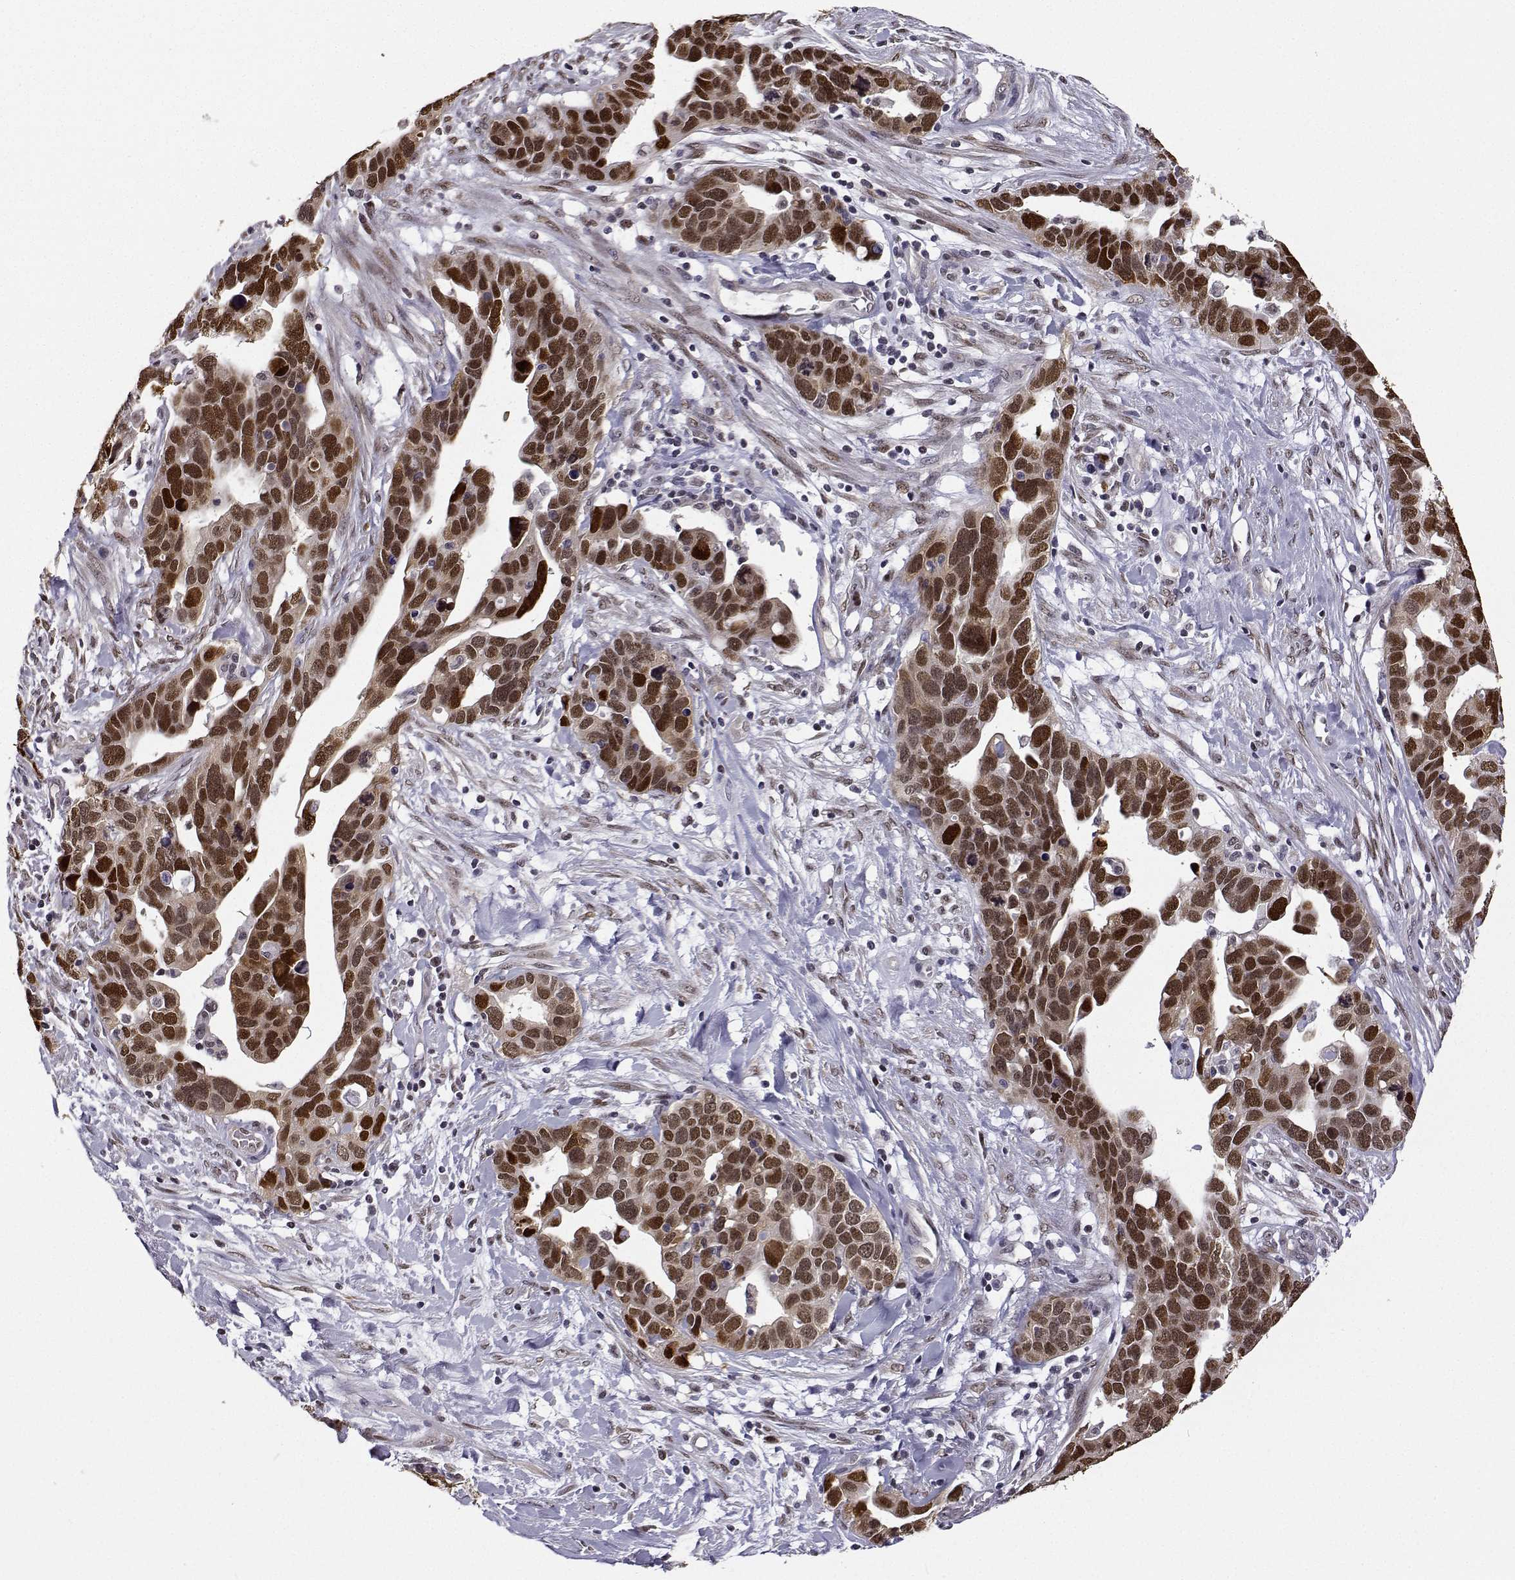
{"staining": {"intensity": "strong", "quantity": ">75%", "location": "cytoplasmic/membranous,nuclear"}, "tissue": "ovarian cancer", "cell_type": "Tumor cells", "image_type": "cancer", "snomed": [{"axis": "morphology", "description": "Cystadenocarcinoma, serous, NOS"}, {"axis": "topography", "description": "Ovary"}], "caption": "Human serous cystadenocarcinoma (ovarian) stained for a protein (brown) exhibits strong cytoplasmic/membranous and nuclear positive staining in approximately >75% of tumor cells.", "gene": "PHGDH", "patient": {"sex": "female", "age": 54}}